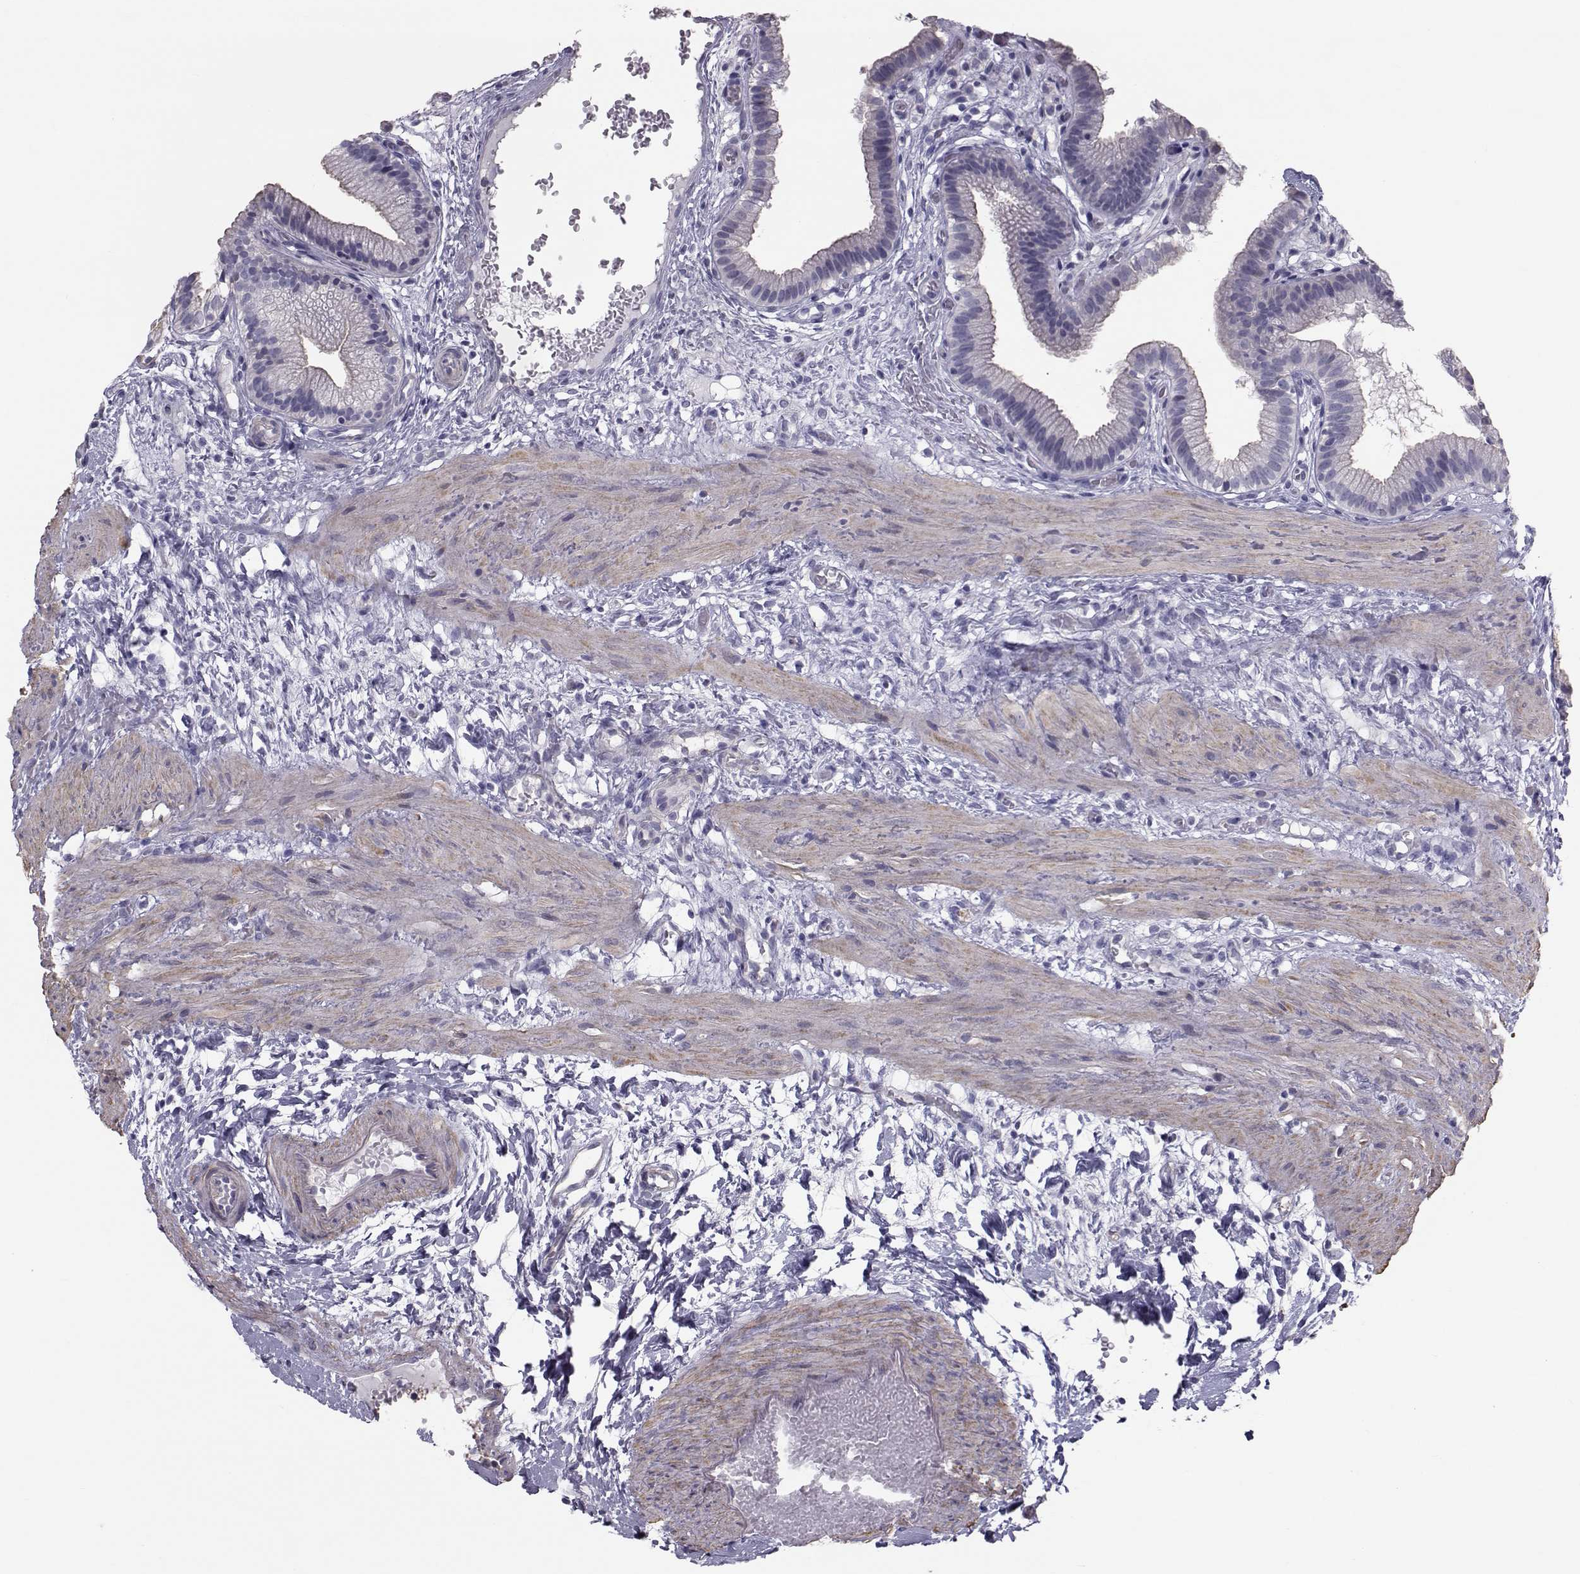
{"staining": {"intensity": "negative", "quantity": "none", "location": "none"}, "tissue": "gallbladder", "cell_type": "Glandular cells", "image_type": "normal", "snomed": [{"axis": "morphology", "description": "Normal tissue, NOS"}, {"axis": "topography", "description": "Gallbladder"}], "caption": "An immunohistochemistry (IHC) histopathology image of unremarkable gallbladder is shown. There is no staining in glandular cells of gallbladder.", "gene": "GARIN3", "patient": {"sex": "female", "age": 24}}